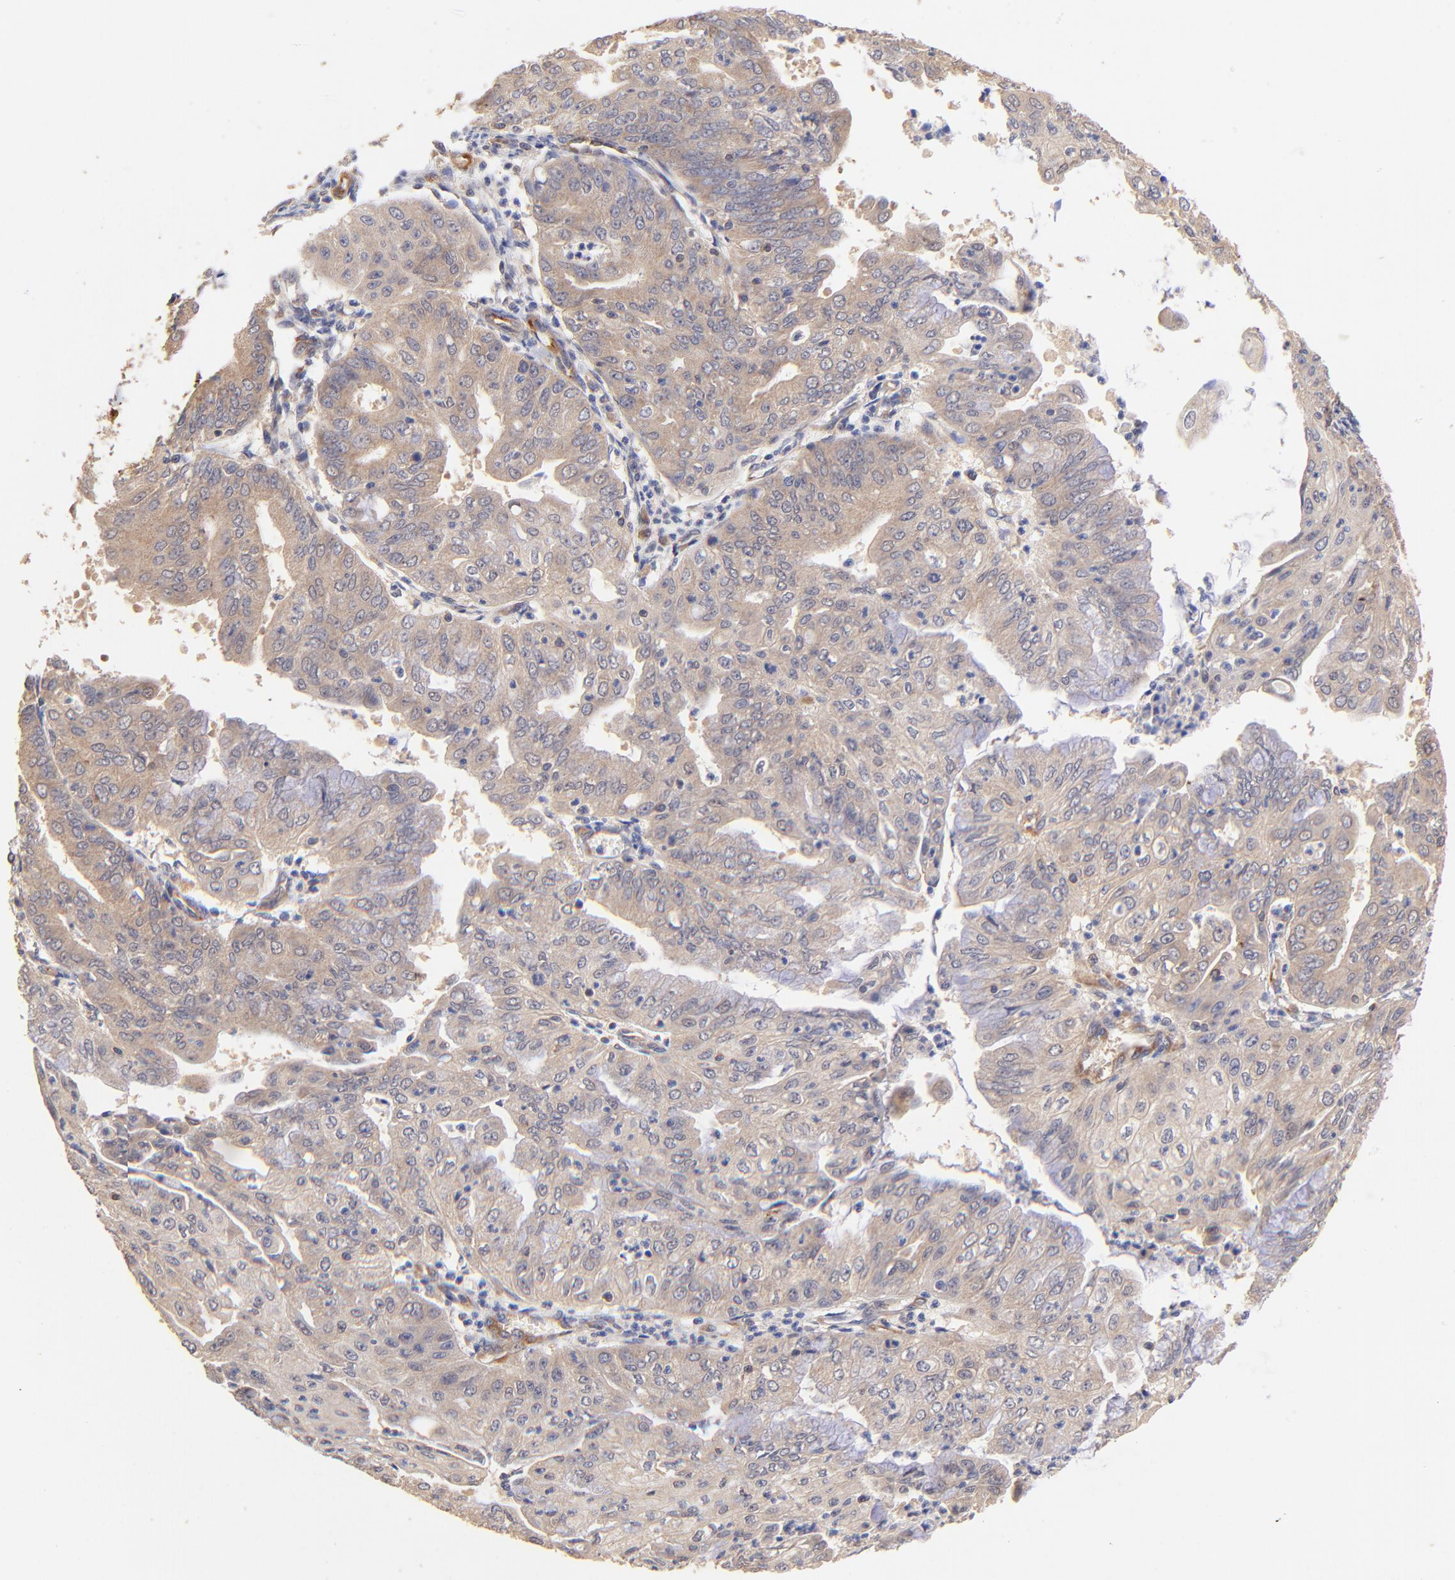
{"staining": {"intensity": "moderate", "quantity": ">75%", "location": "cytoplasmic/membranous"}, "tissue": "endometrial cancer", "cell_type": "Tumor cells", "image_type": "cancer", "snomed": [{"axis": "morphology", "description": "Adenocarcinoma, NOS"}, {"axis": "topography", "description": "Endometrium"}], "caption": "A micrograph of endometrial cancer stained for a protein displays moderate cytoplasmic/membranous brown staining in tumor cells.", "gene": "TNFAIP3", "patient": {"sex": "female", "age": 79}}